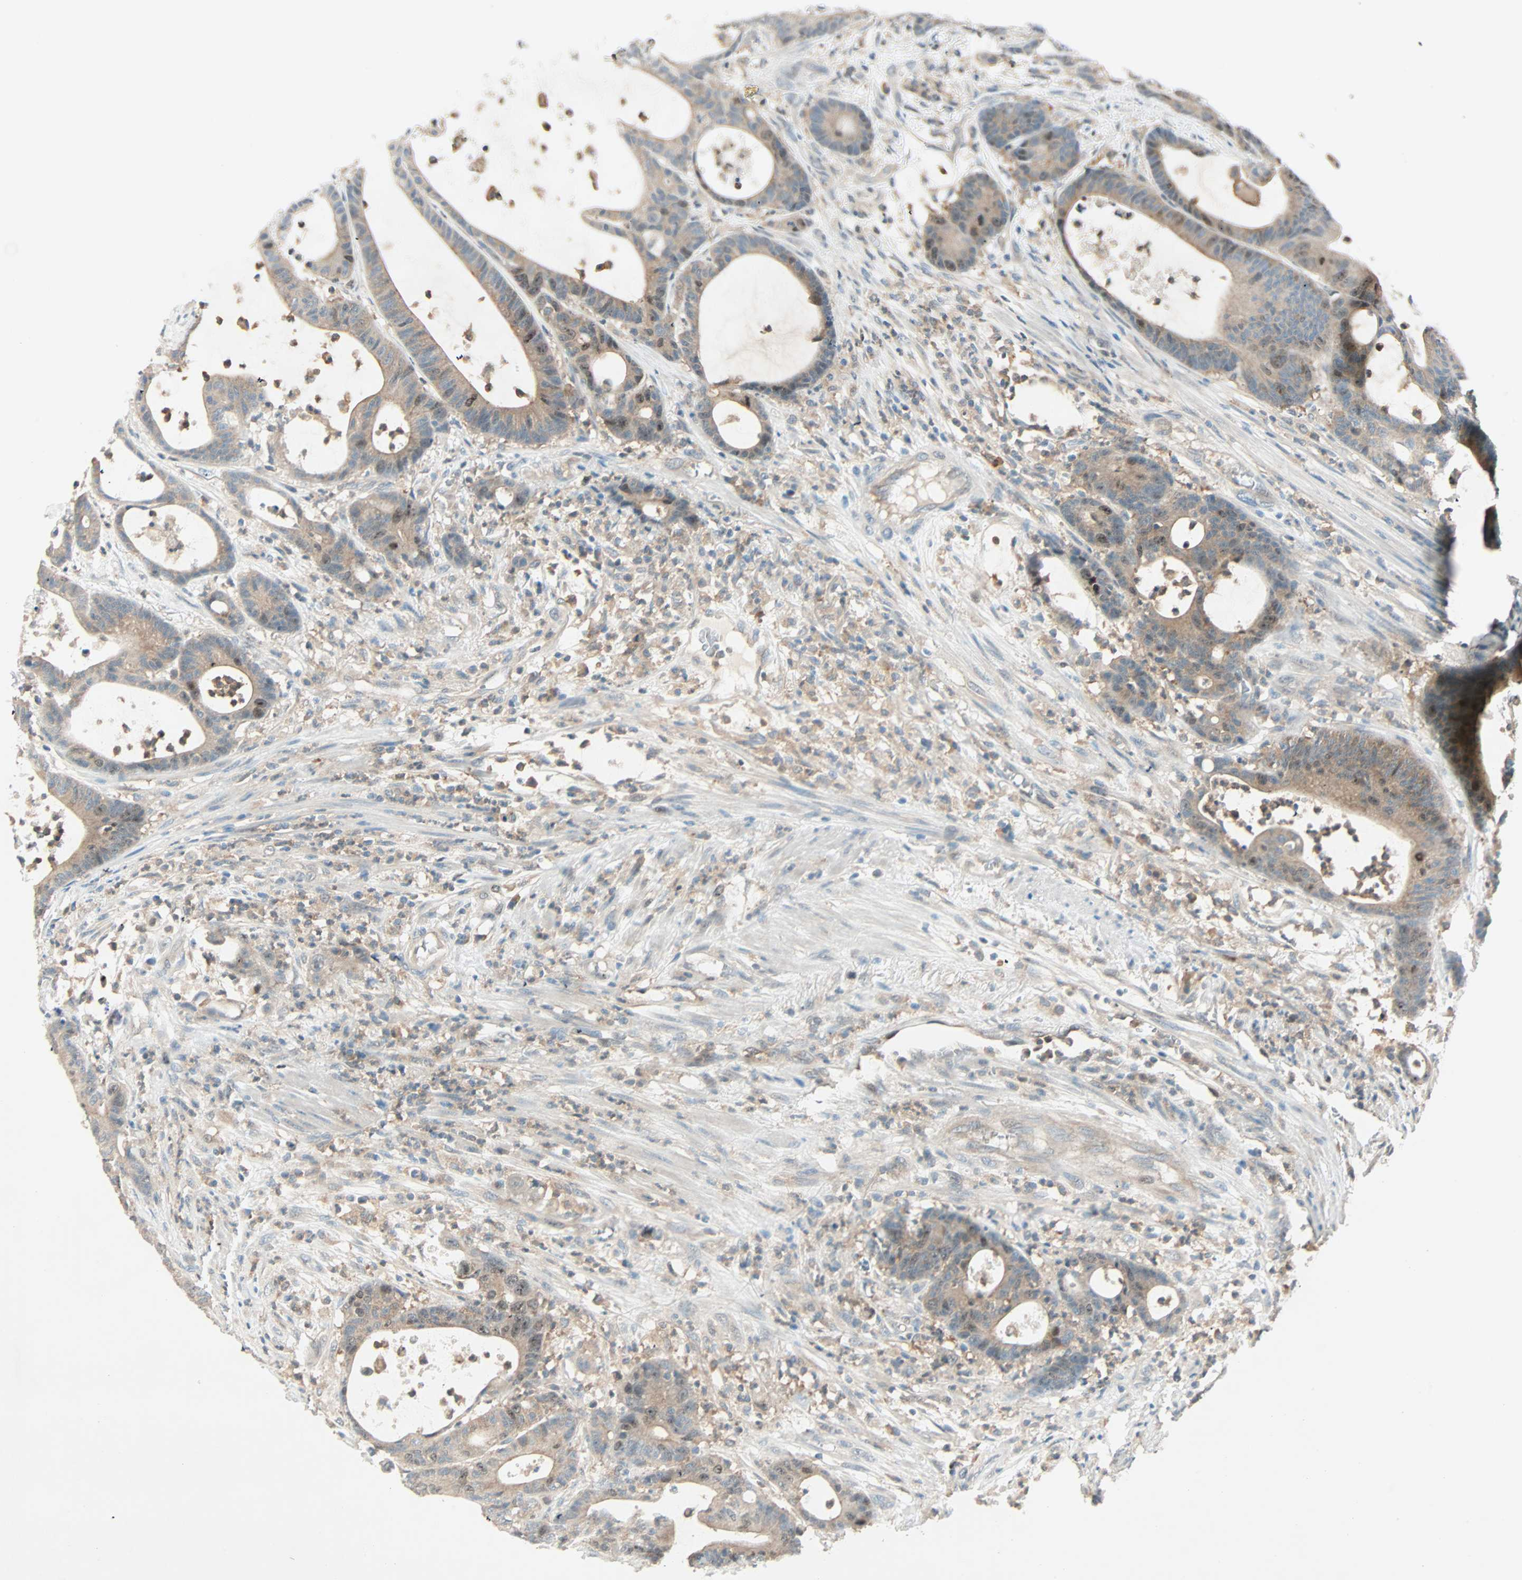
{"staining": {"intensity": "moderate", "quantity": ">75%", "location": "cytoplasmic/membranous"}, "tissue": "colorectal cancer", "cell_type": "Tumor cells", "image_type": "cancer", "snomed": [{"axis": "morphology", "description": "Adenocarcinoma, NOS"}, {"axis": "topography", "description": "Colon"}], "caption": "Colorectal cancer was stained to show a protein in brown. There is medium levels of moderate cytoplasmic/membranous positivity in approximately >75% of tumor cells.", "gene": "SMIM8", "patient": {"sex": "female", "age": 84}}